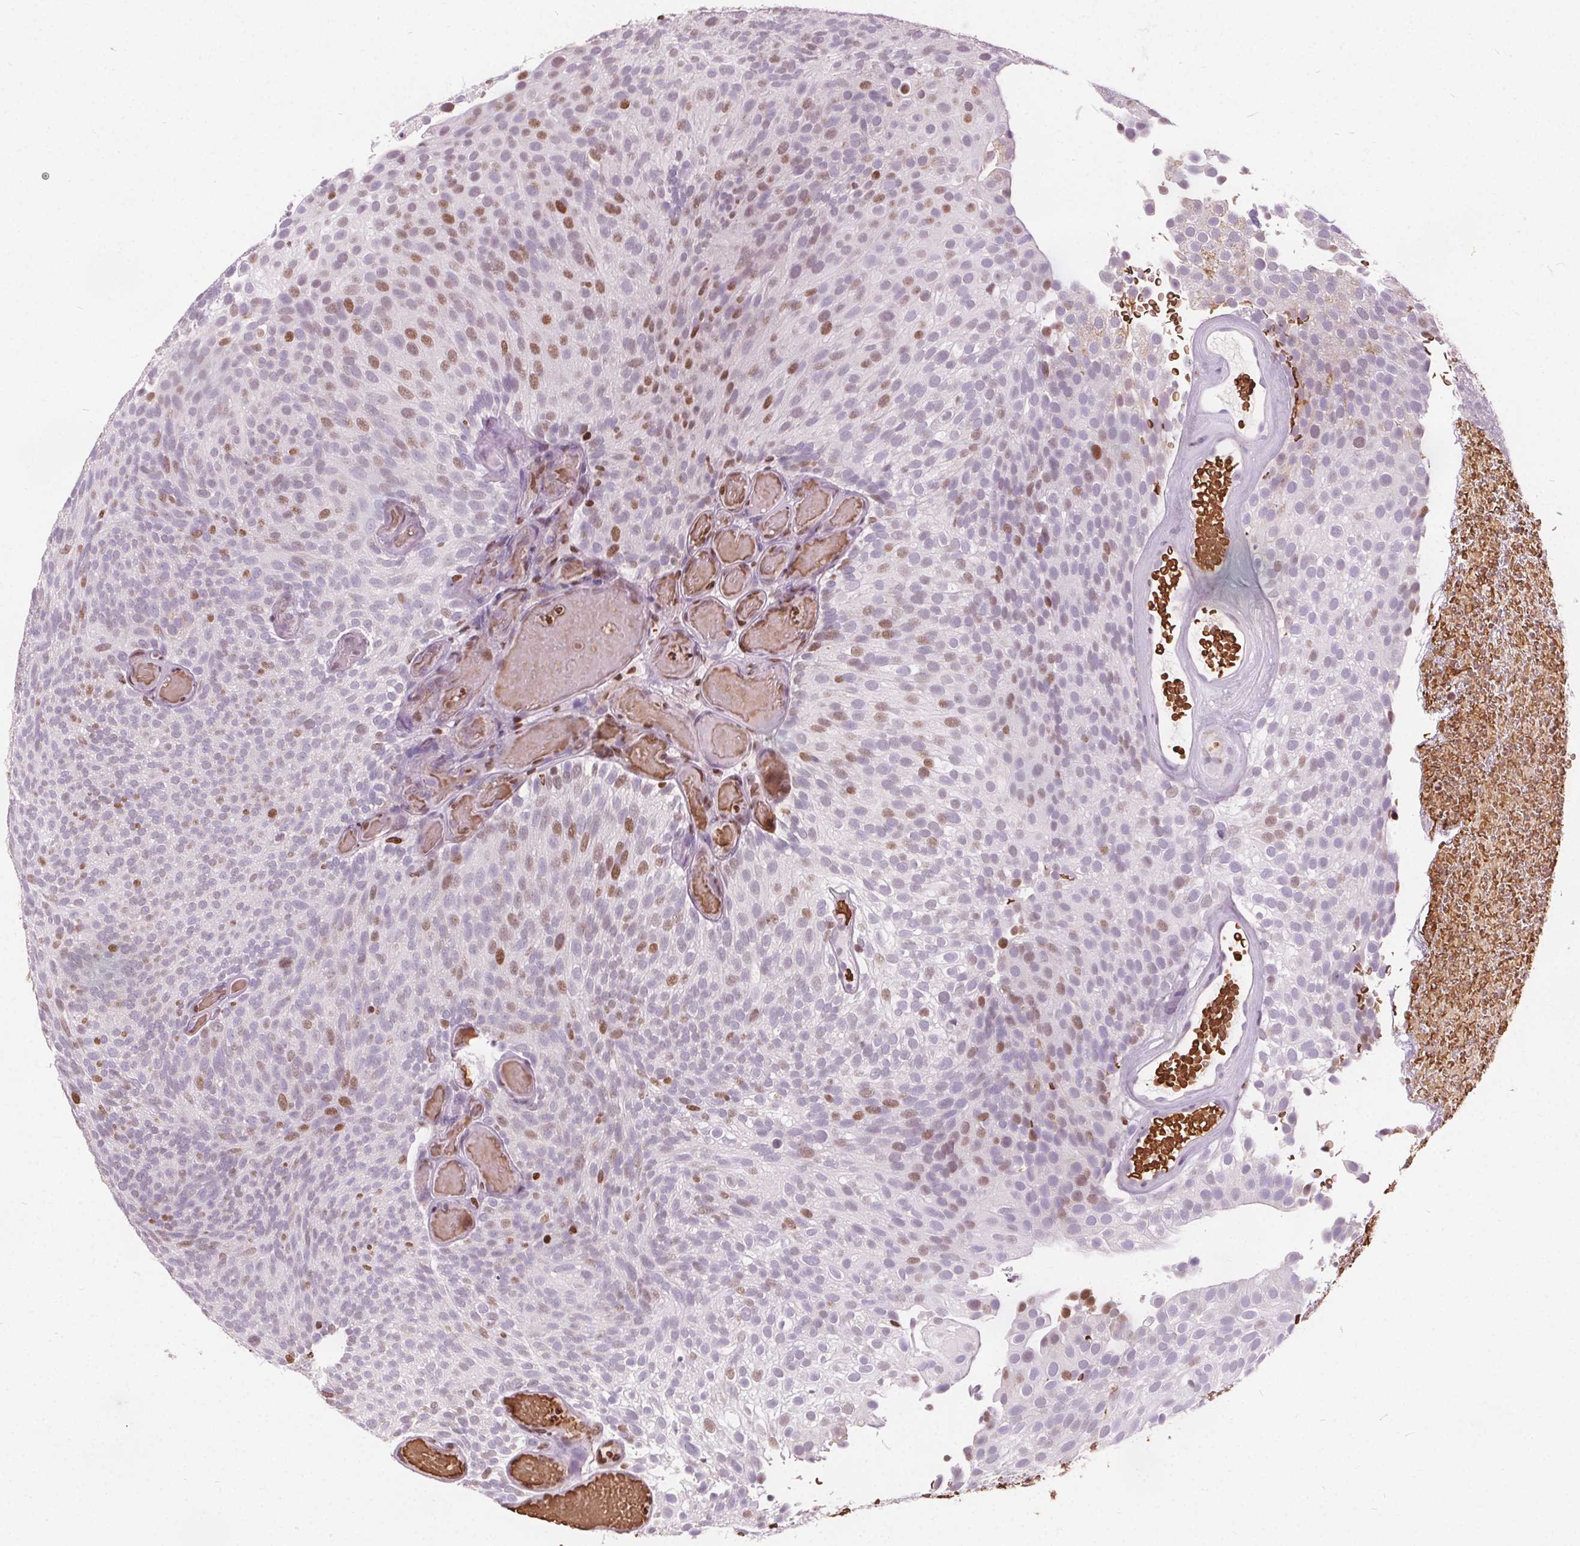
{"staining": {"intensity": "moderate", "quantity": "<25%", "location": "nuclear"}, "tissue": "urothelial cancer", "cell_type": "Tumor cells", "image_type": "cancer", "snomed": [{"axis": "morphology", "description": "Urothelial carcinoma, Low grade"}, {"axis": "topography", "description": "Urinary bladder"}], "caption": "Tumor cells reveal moderate nuclear expression in about <25% of cells in urothelial cancer. (DAB (3,3'-diaminobenzidine) IHC, brown staining for protein, blue staining for nuclei).", "gene": "ISLR2", "patient": {"sex": "male", "age": 78}}